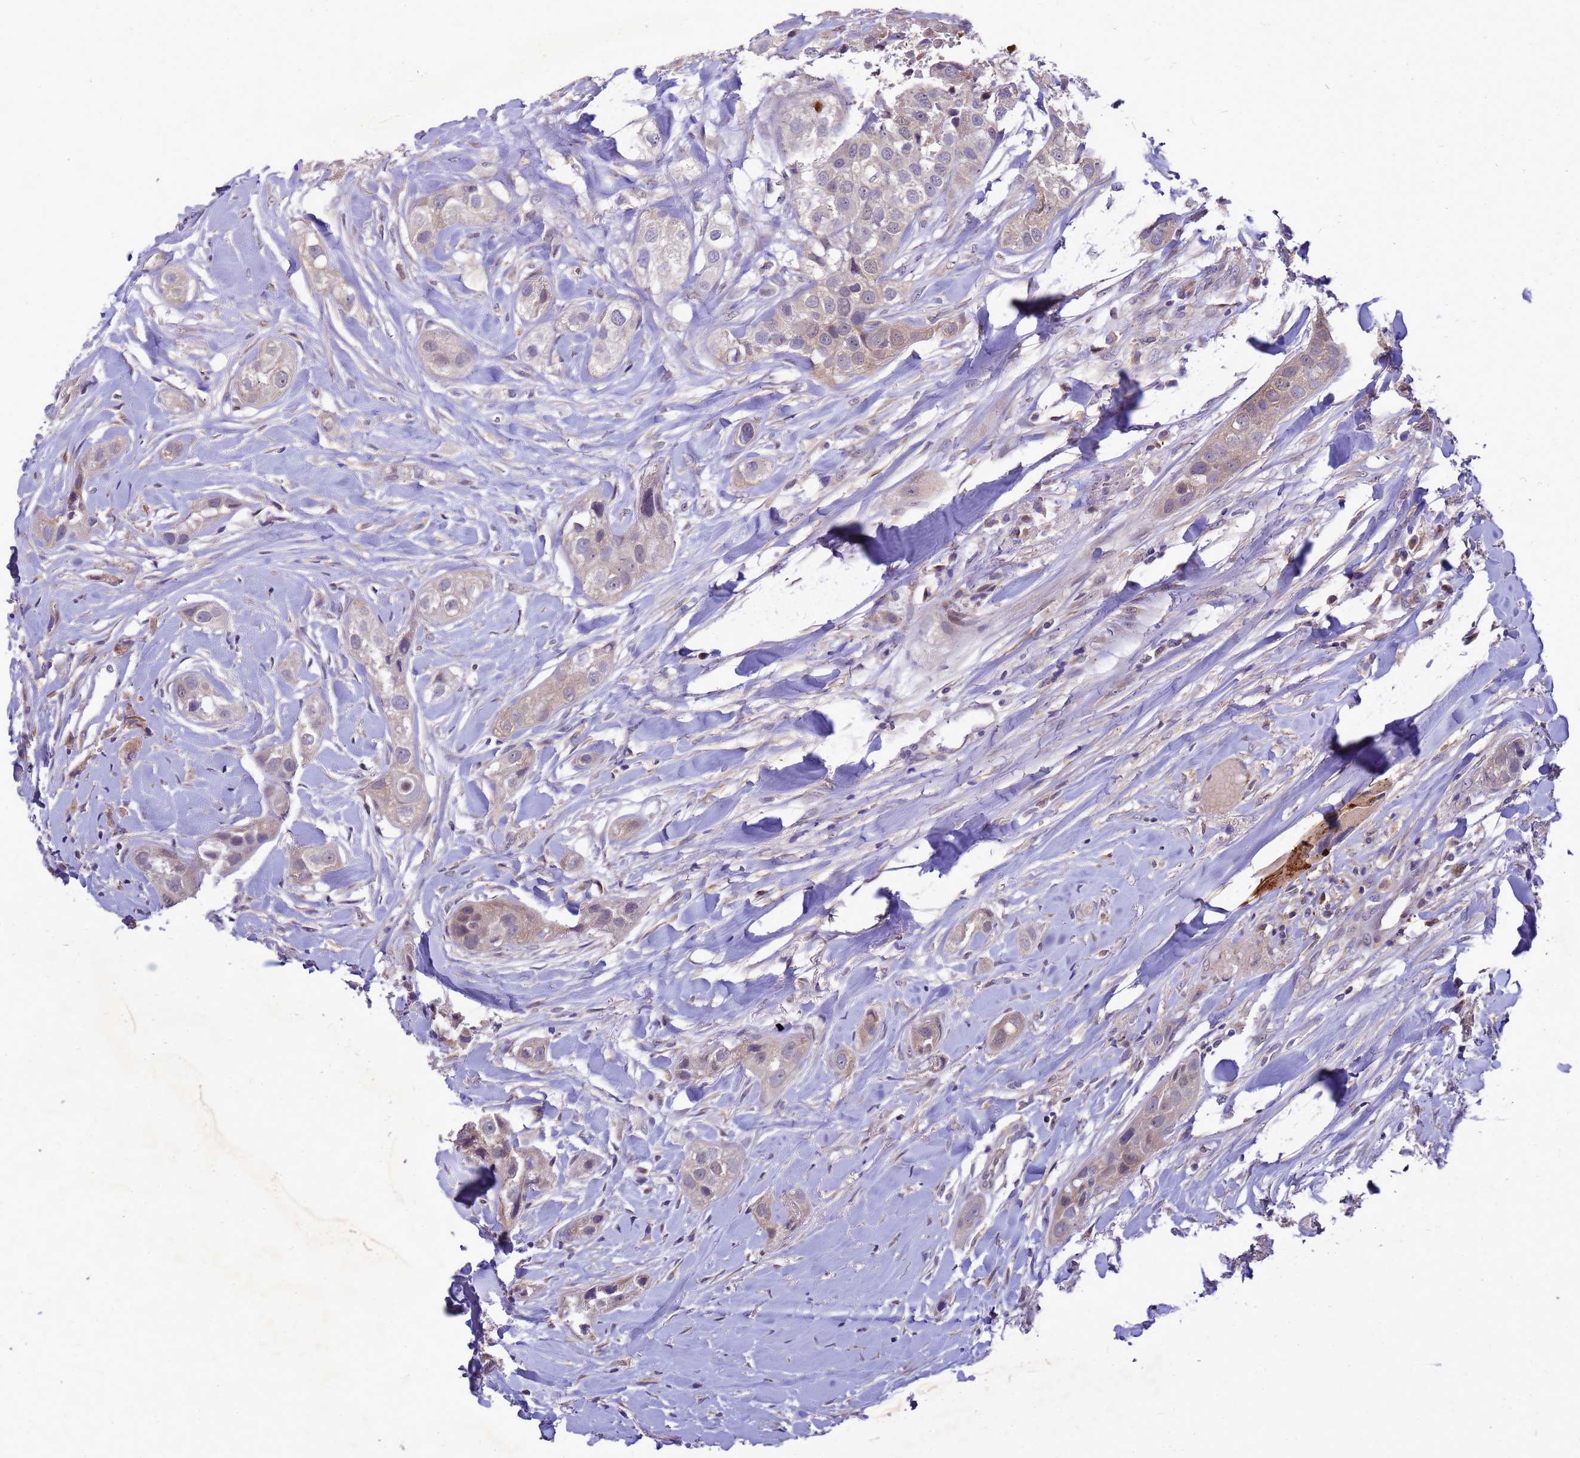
{"staining": {"intensity": "moderate", "quantity": "25%-75%", "location": "cytoplasmic/membranous,nuclear"}, "tissue": "head and neck cancer", "cell_type": "Tumor cells", "image_type": "cancer", "snomed": [{"axis": "morphology", "description": "Normal tissue, NOS"}, {"axis": "morphology", "description": "Squamous cell carcinoma, NOS"}, {"axis": "topography", "description": "Skeletal muscle"}, {"axis": "topography", "description": "Head-Neck"}], "caption": "A high-resolution histopathology image shows IHC staining of squamous cell carcinoma (head and neck), which reveals moderate cytoplasmic/membranous and nuclear positivity in approximately 25%-75% of tumor cells.", "gene": "EIF4EBP3", "patient": {"sex": "male", "age": 51}}